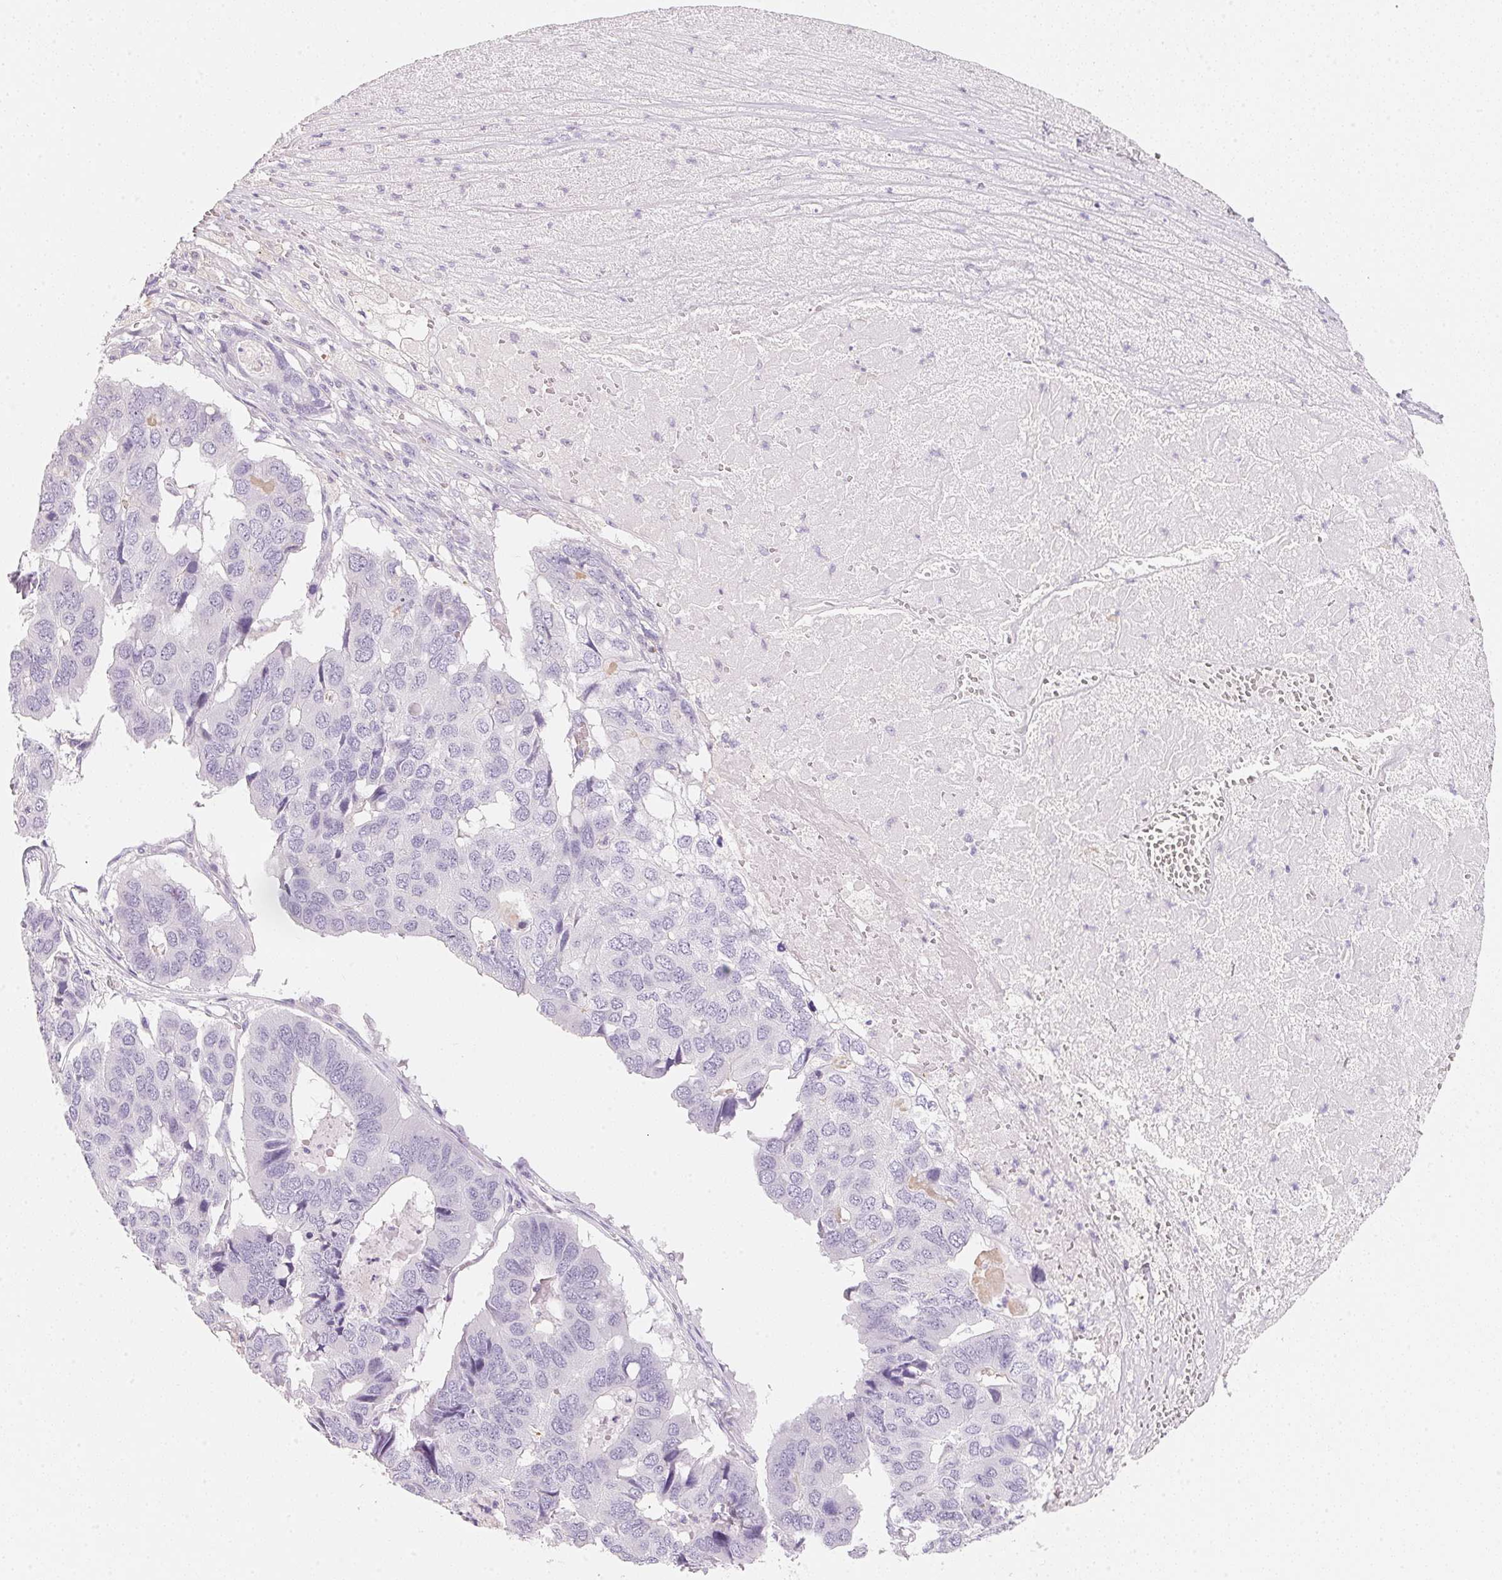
{"staining": {"intensity": "negative", "quantity": "none", "location": "none"}, "tissue": "pancreatic cancer", "cell_type": "Tumor cells", "image_type": "cancer", "snomed": [{"axis": "morphology", "description": "Adenocarcinoma, NOS"}, {"axis": "topography", "description": "Pancreas"}], "caption": "There is no significant expression in tumor cells of pancreatic cancer (adenocarcinoma).", "gene": "ACP3", "patient": {"sex": "male", "age": 50}}